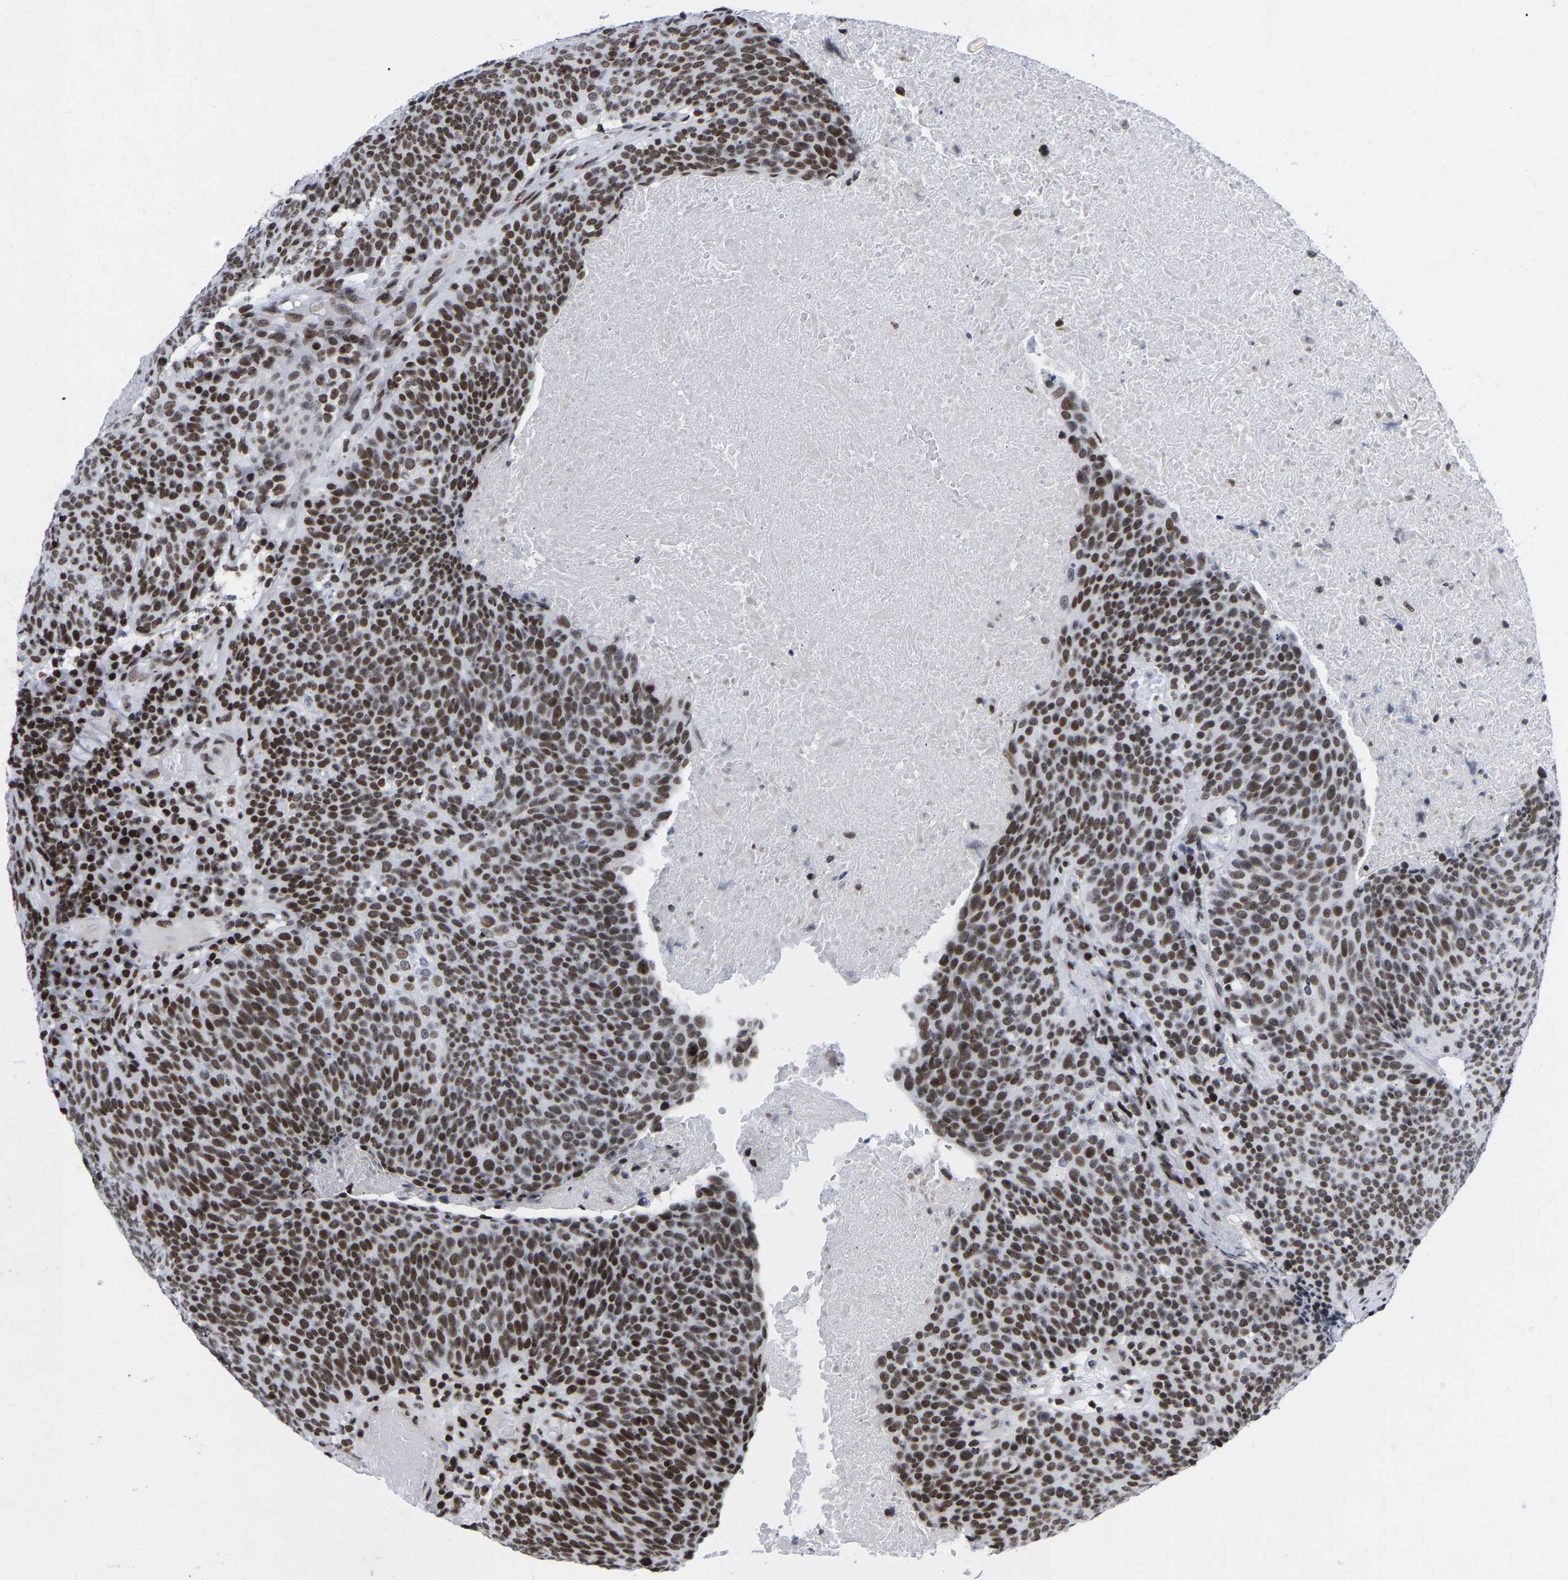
{"staining": {"intensity": "strong", "quantity": ">75%", "location": "nuclear"}, "tissue": "head and neck cancer", "cell_type": "Tumor cells", "image_type": "cancer", "snomed": [{"axis": "morphology", "description": "Squamous cell carcinoma, NOS"}, {"axis": "morphology", "description": "Squamous cell carcinoma, metastatic, NOS"}, {"axis": "topography", "description": "Lymph node"}, {"axis": "topography", "description": "Head-Neck"}], "caption": "Human head and neck cancer (squamous cell carcinoma) stained for a protein (brown) reveals strong nuclear positive staining in approximately >75% of tumor cells.", "gene": "PRCC", "patient": {"sex": "male", "age": 62}}